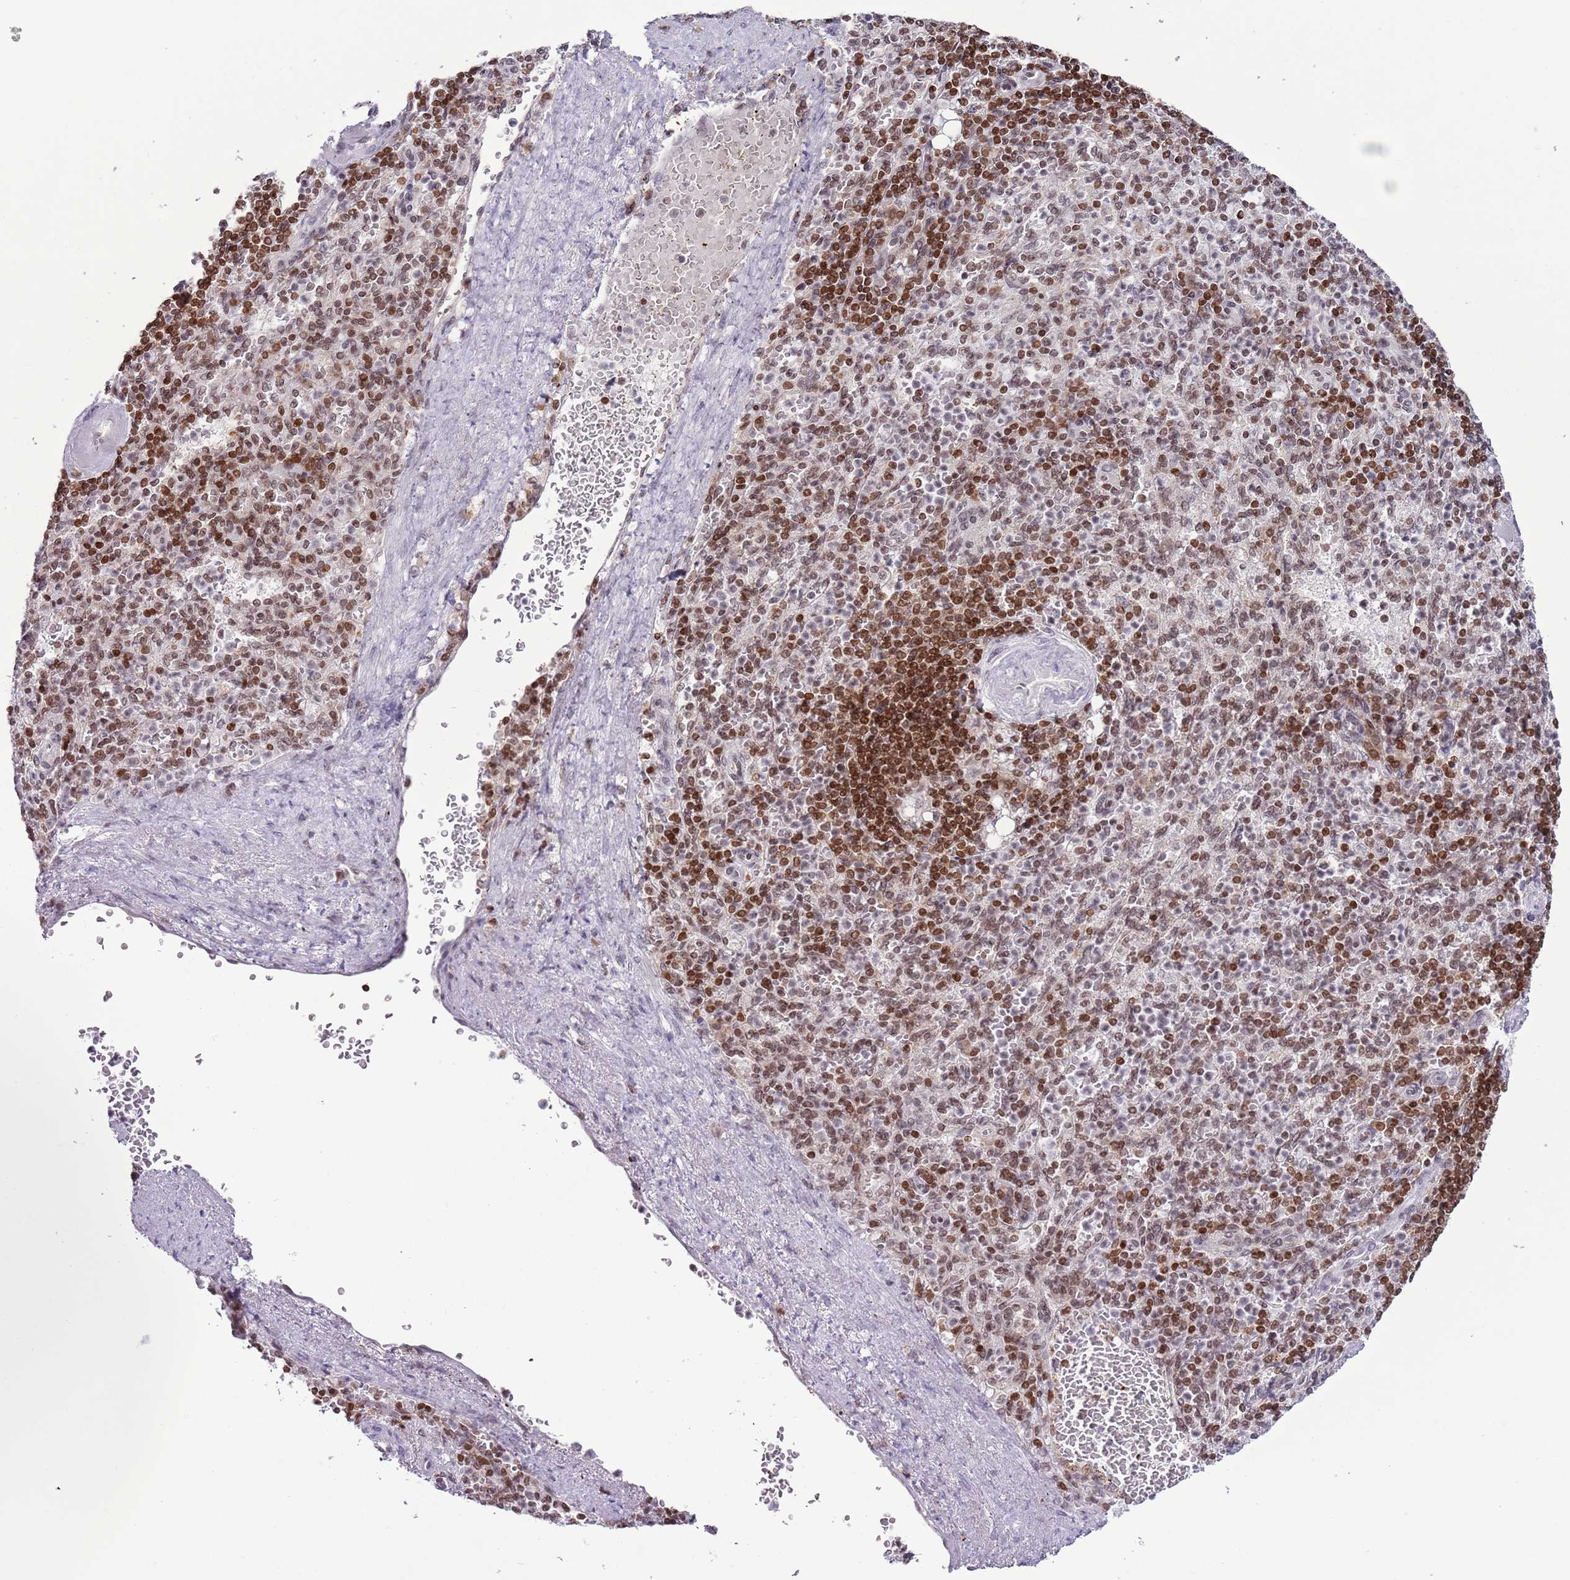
{"staining": {"intensity": "strong", "quantity": ">75%", "location": "nuclear"}, "tissue": "spleen", "cell_type": "Cells in red pulp", "image_type": "normal", "snomed": [{"axis": "morphology", "description": "Normal tissue, NOS"}, {"axis": "topography", "description": "Spleen"}], "caption": "Approximately >75% of cells in red pulp in benign human spleen reveal strong nuclear protein expression as visualized by brown immunohistochemical staining.", "gene": "SELENOH", "patient": {"sex": "female", "age": 74}}